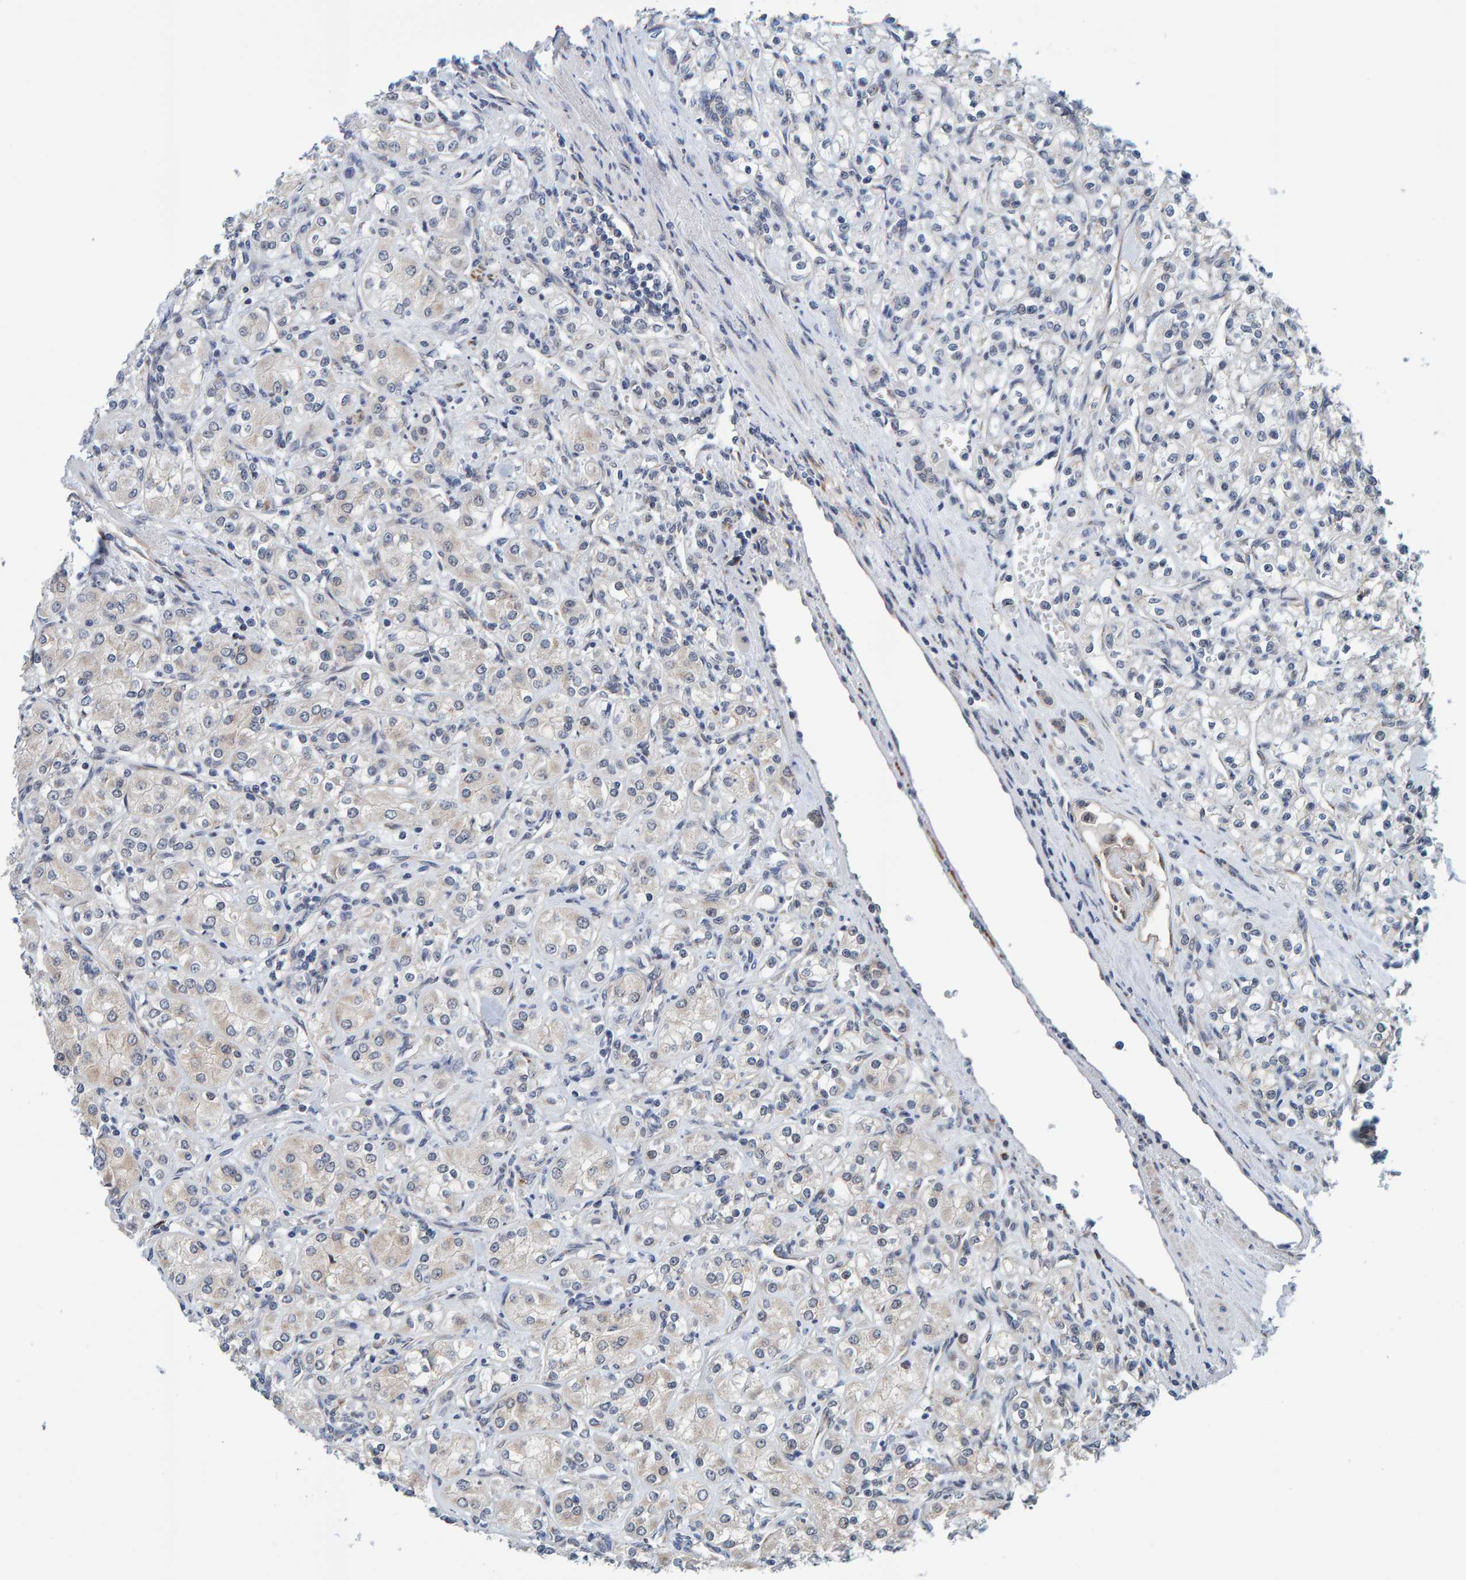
{"staining": {"intensity": "negative", "quantity": "none", "location": "none"}, "tissue": "renal cancer", "cell_type": "Tumor cells", "image_type": "cancer", "snomed": [{"axis": "morphology", "description": "Adenocarcinoma, NOS"}, {"axis": "topography", "description": "Kidney"}], "caption": "Renal cancer was stained to show a protein in brown. There is no significant positivity in tumor cells.", "gene": "SCRN2", "patient": {"sex": "male", "age": 77}}